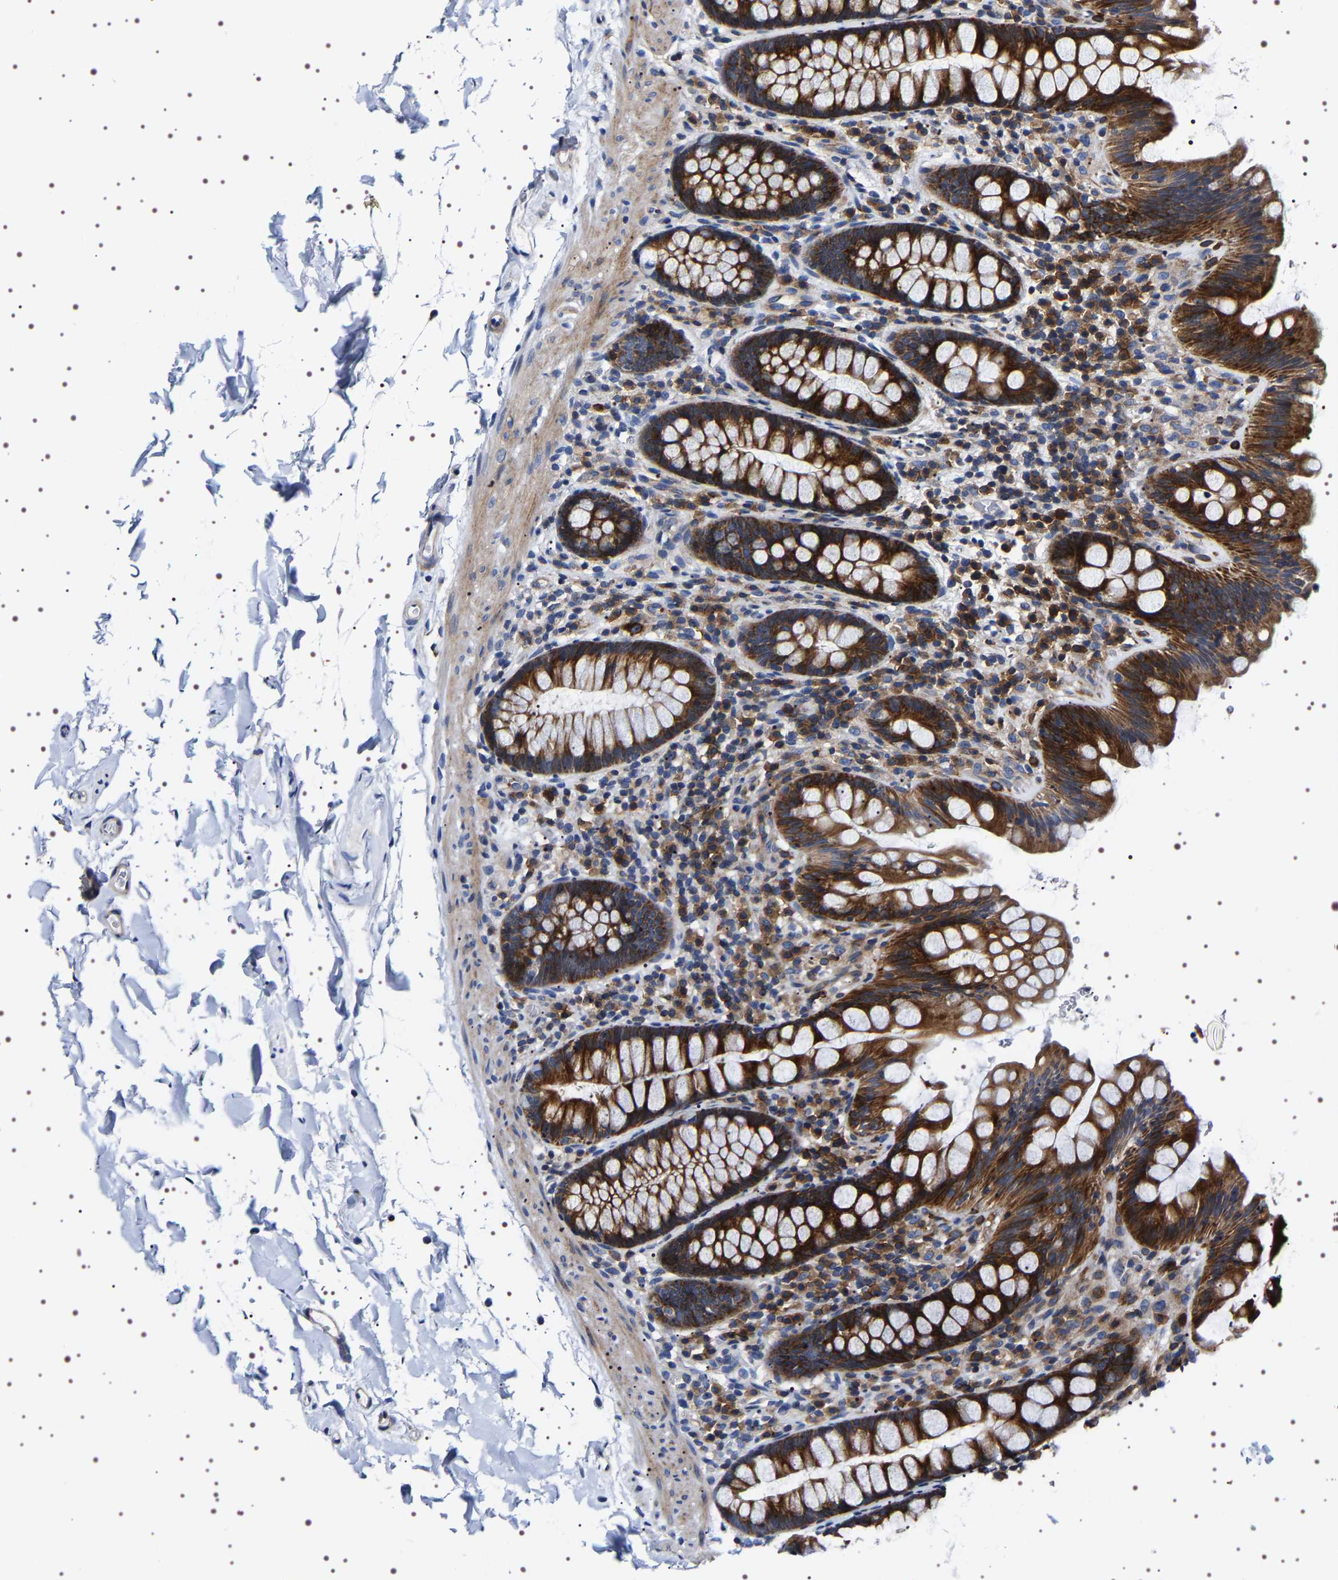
{"staining": {"intensity": "moderate", "quantity": "25%-75%", "location": "cytoplasmic/membranous"}, "tissue": "colon", "cell_type": "Endothelial cells", "image_type": "normal", "snomed": [{"axis": "morphology", "description": "Normal tissue, NOS"}, {"axis": "topography", "description": "Colon"}], "caption": "Normal colon was stained to show a protein in brown. There is medium levels of moderate cytoplasmic/membranous expression in about 25%-75% of endothelial cells.", "gene": "SQLE", "patient": {"sex": "female", "age": 80}}